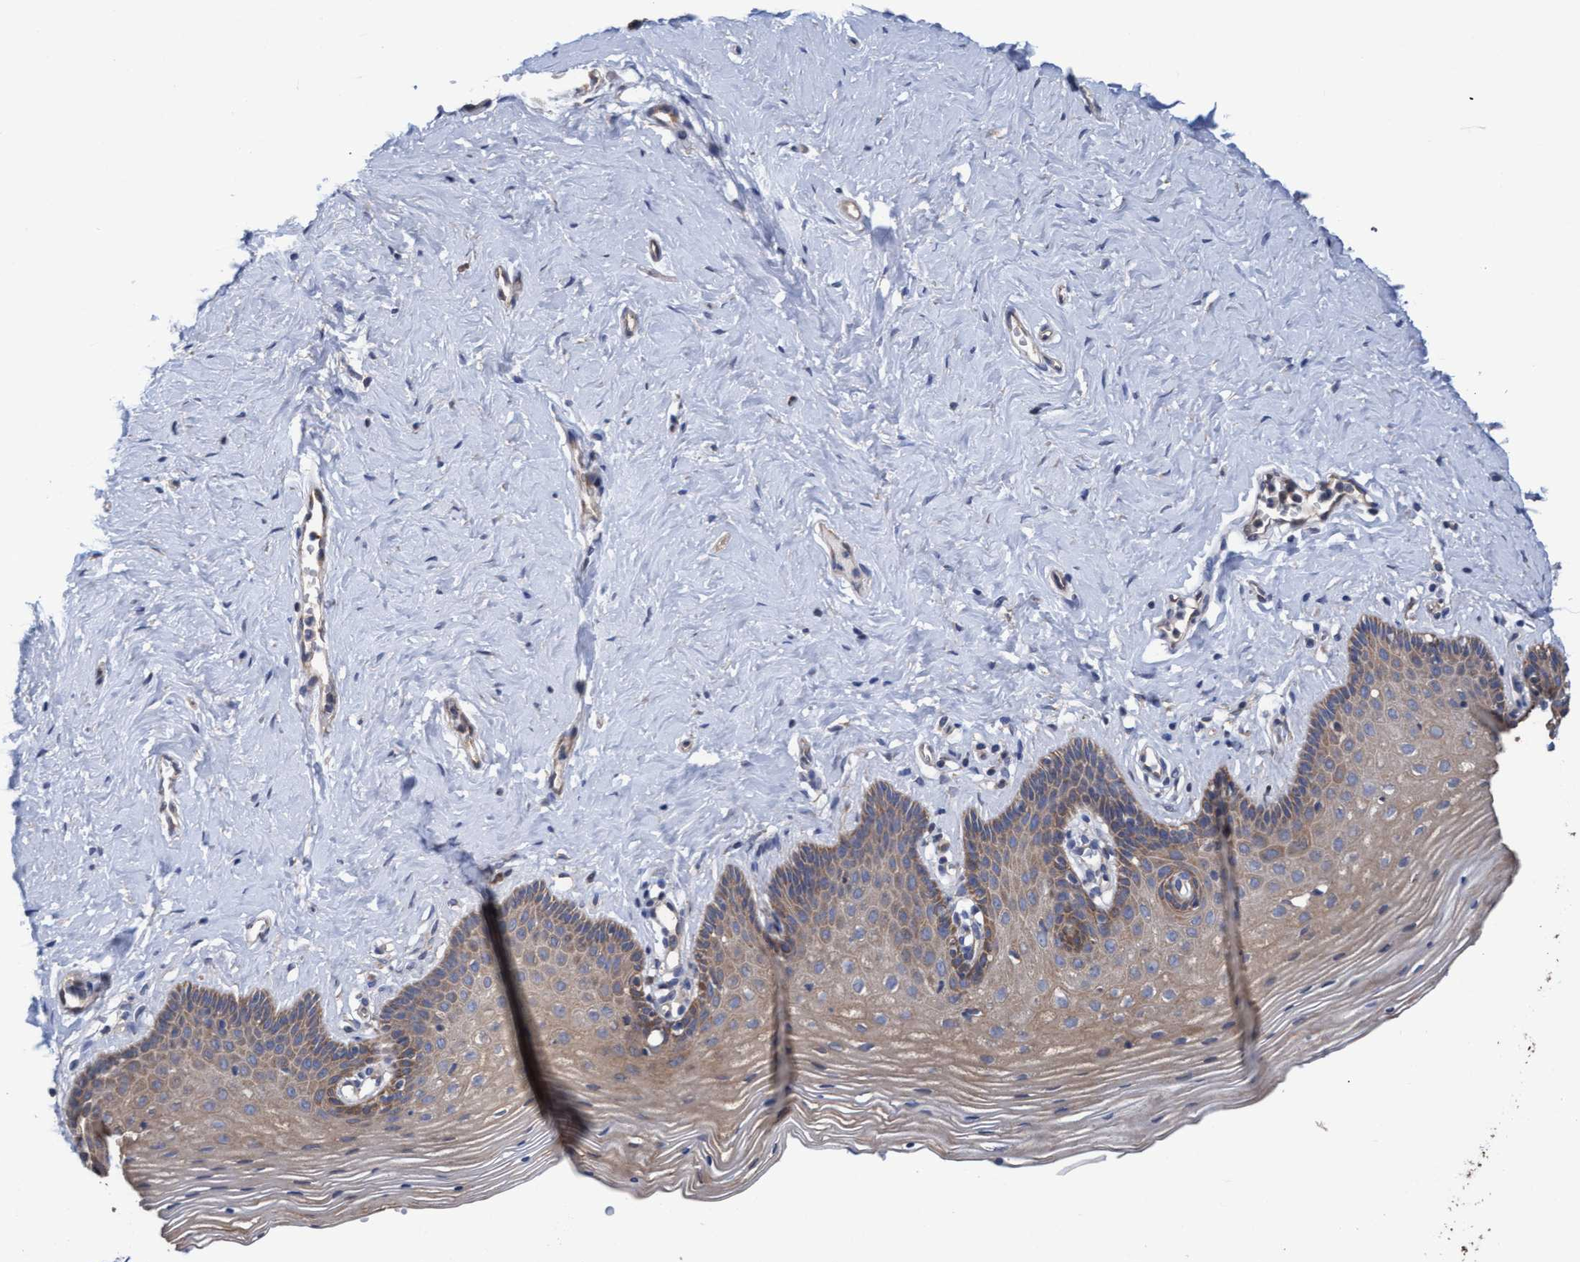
{"staining": {"intensity": "moderate", "quantity": ">75%", "location": "cytoplasmic/membranous"}, "tissue": "vagina", "cell_type": "Squamous epithelial cells", "image_type": "normal", "snomed": [{"axis": "morphology", "description": "Normal tissue, NOS"}, {"axis": "topography", "description": "Bronchus"}, {"axis": "topography", "description": "Vagina"}], "caption": "Protein expression analysis of normal human vagina reveals moderate cytoplasmic/membranous expression in about >75% of squamous epithelial cells. The staining was performed using DAB to visualize the protein expression in brown, while the nuclei were stained in blue with hematoxylin (Magnification: 20x).", "gene": "MRPL38", "patient": {"sex": "female", "age": 53}}